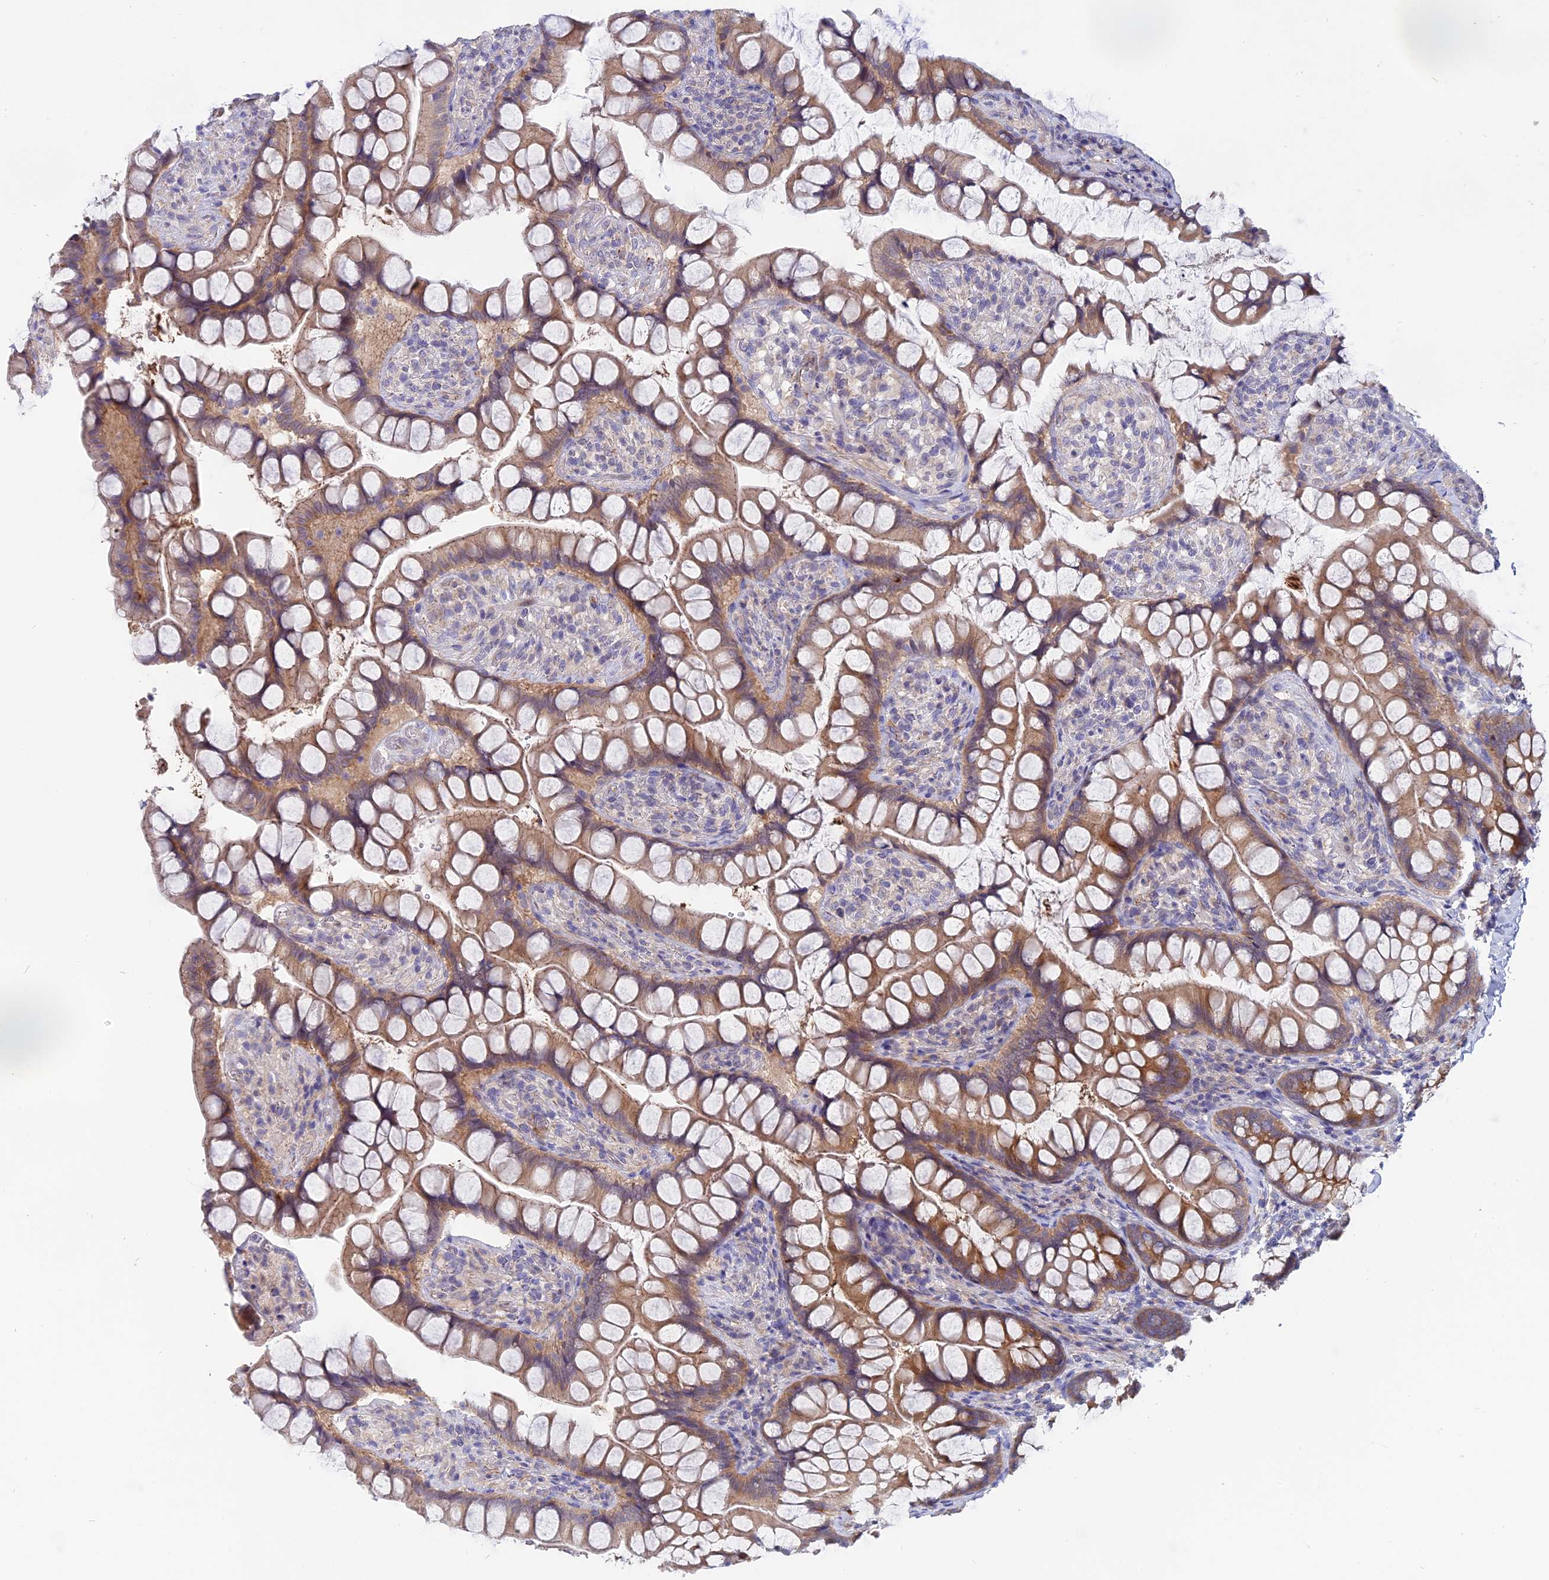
{"staining": {"intensity": "moderate", "quantity": ">75%", "location": "cytoplasmic/membranous"}, "tissue": "small intestine", "cell_type": "Glandular cells", "image_type": "normal", "snomed": [{"axis": "morphology", "description": "Normal tissue, NOS"}, {"axis": "topography", "description": "Small intestine"}], "caption": "Approximately >75% of glandular cells in normal small intestine display moderate cytoplasmic/membranous protein expression as visualized by brown immunohistochemical staining.", "gene": "TENT4B", "patient": {"sex": "male", "age": 70}}